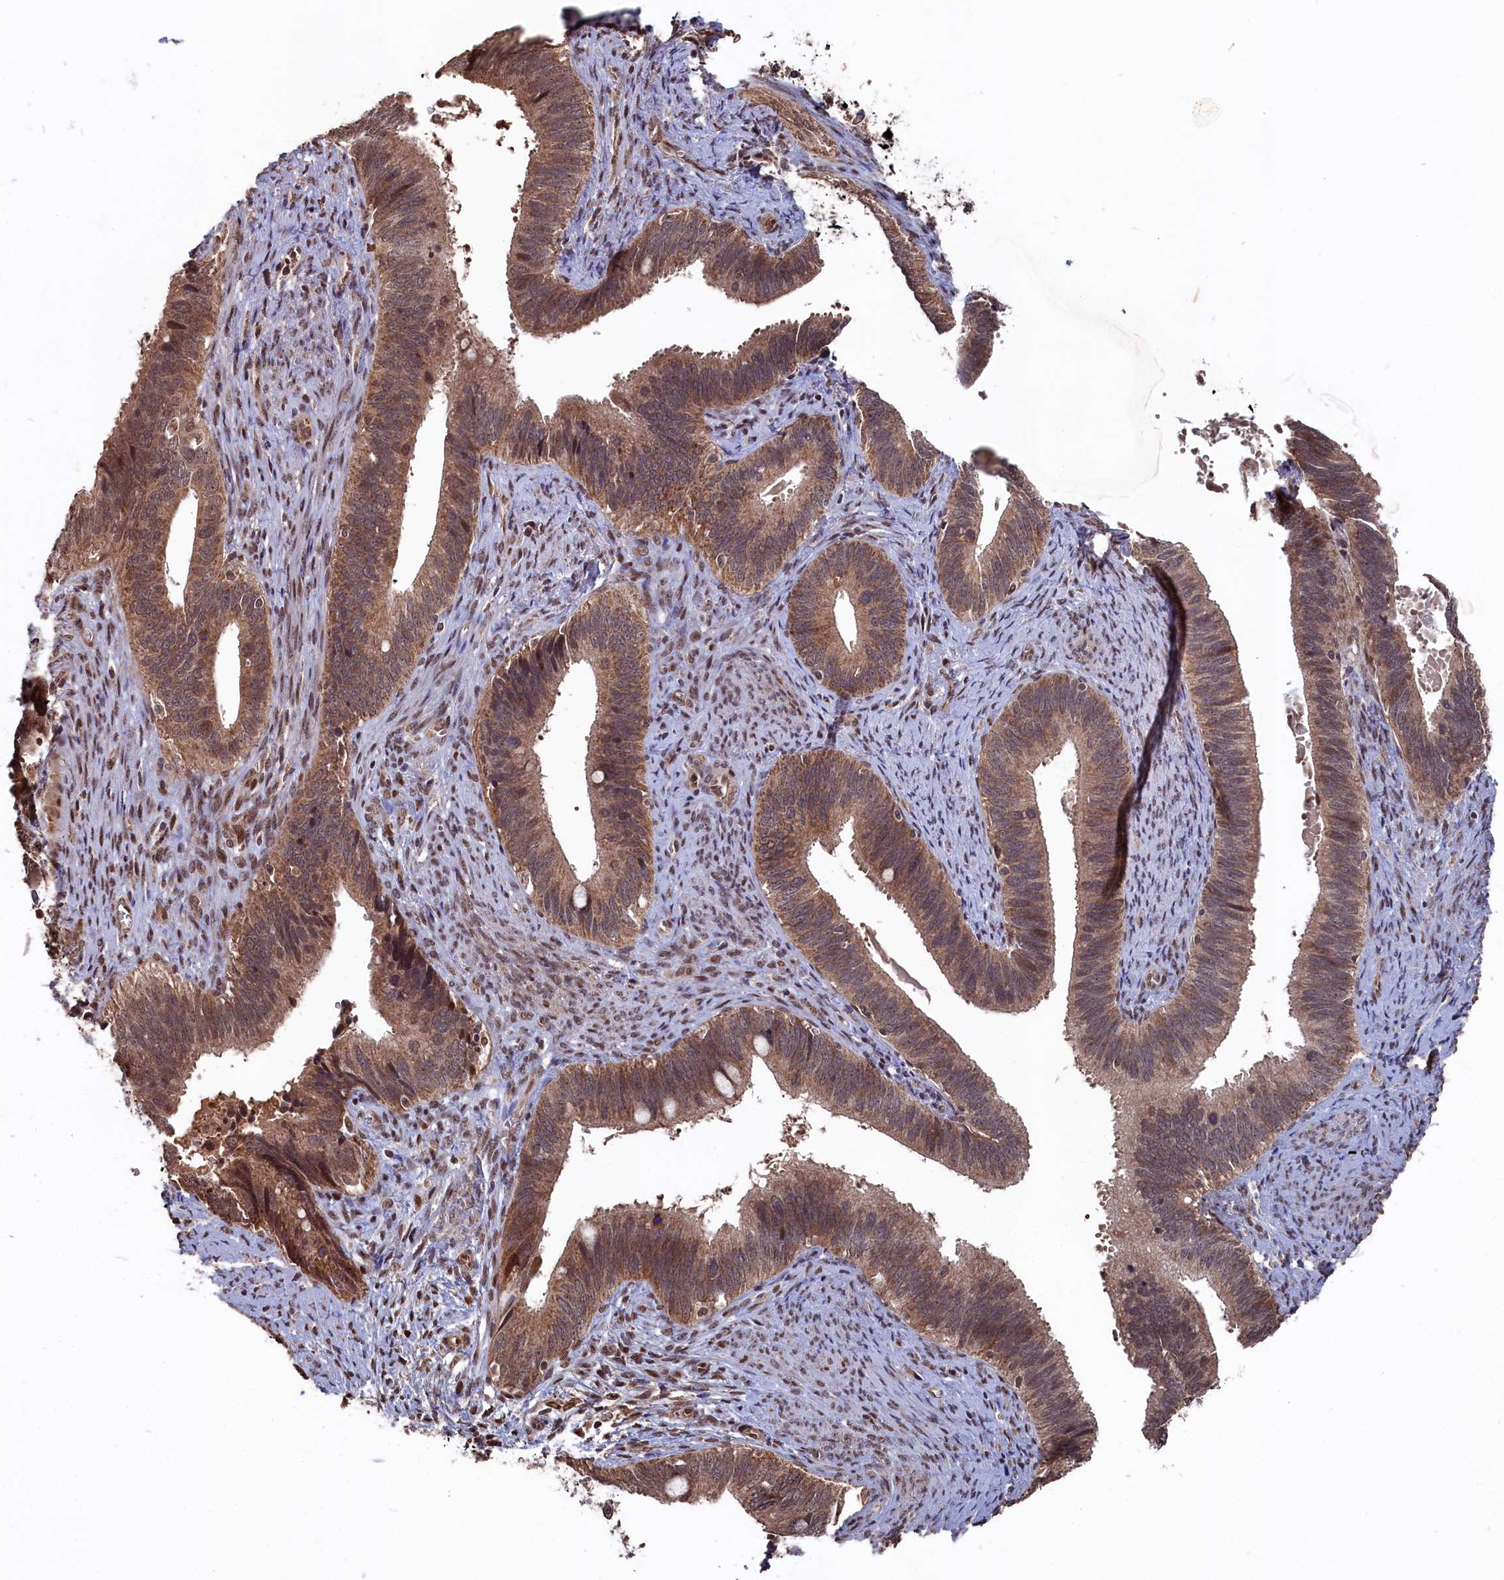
{"staining": {"intensity": "moderate", "quantity": ">75%", "location": "cytoplasmic/membranous,nuclear"}, "tissue": "cervical cancer", "cell_type": "Tumor cells", "image_type": "cancer", "snomed": [{"axis": "morphology", "description": "Adenocarcinoma, NOS"}, {"axis": "topography", "description": "Cervix"}], "caption": "Immunohistochemistry (IHC) image of human cervical cancer stained for a protein (brown), which demonstrates medium levels of moderate cytoplasmic/membranous and nuclear positivity in approximately >75% of tumor cells.", "gene": "CLPX", "patient": {"sex": "female", "age": 42}}